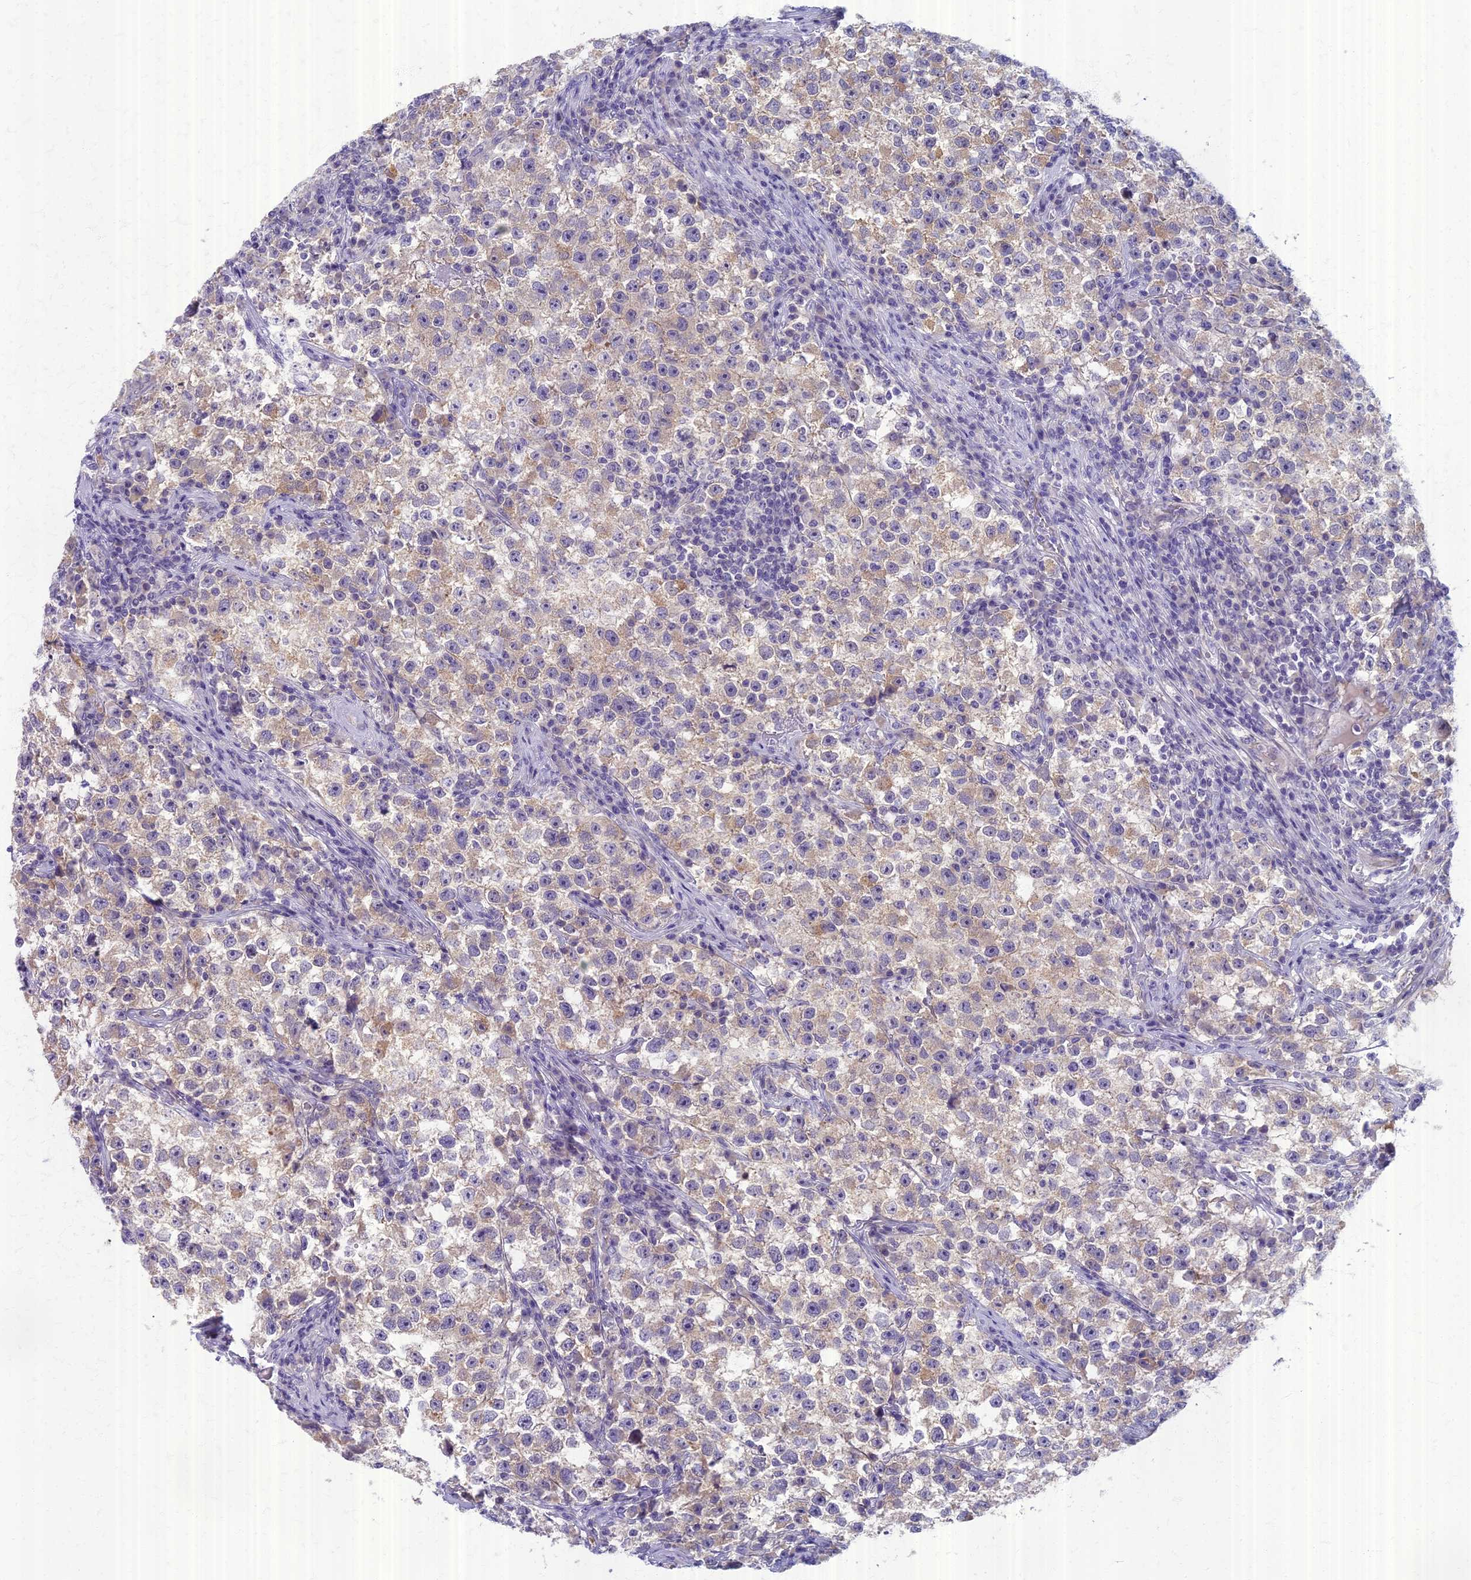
{"staining": {"intensity": "weak", "quantity": "25%-75%", "location": "cytoplasmic/membranous"}, "tissue": "testis cancer", "cell_type": "Tumor cells", "image_type": "cancer", "snomed": [{"axis": "morphology", "description": "Seminoma, NOS"}, {"axis": "topography", "description": "Testis"}], "caption": "Immunohistochemistry micrograph of neoplastic tissue: testis cancer (seminoma) stained using immunohistochemistry shows low levels of weak protein expression localized specifically in the cytoplasmic/membranous of tumor cells, appearing as a cytoplasmic/membranous brown color.", "gene": "AP4E1", "patient": {"sex": "male", "age": 22}}